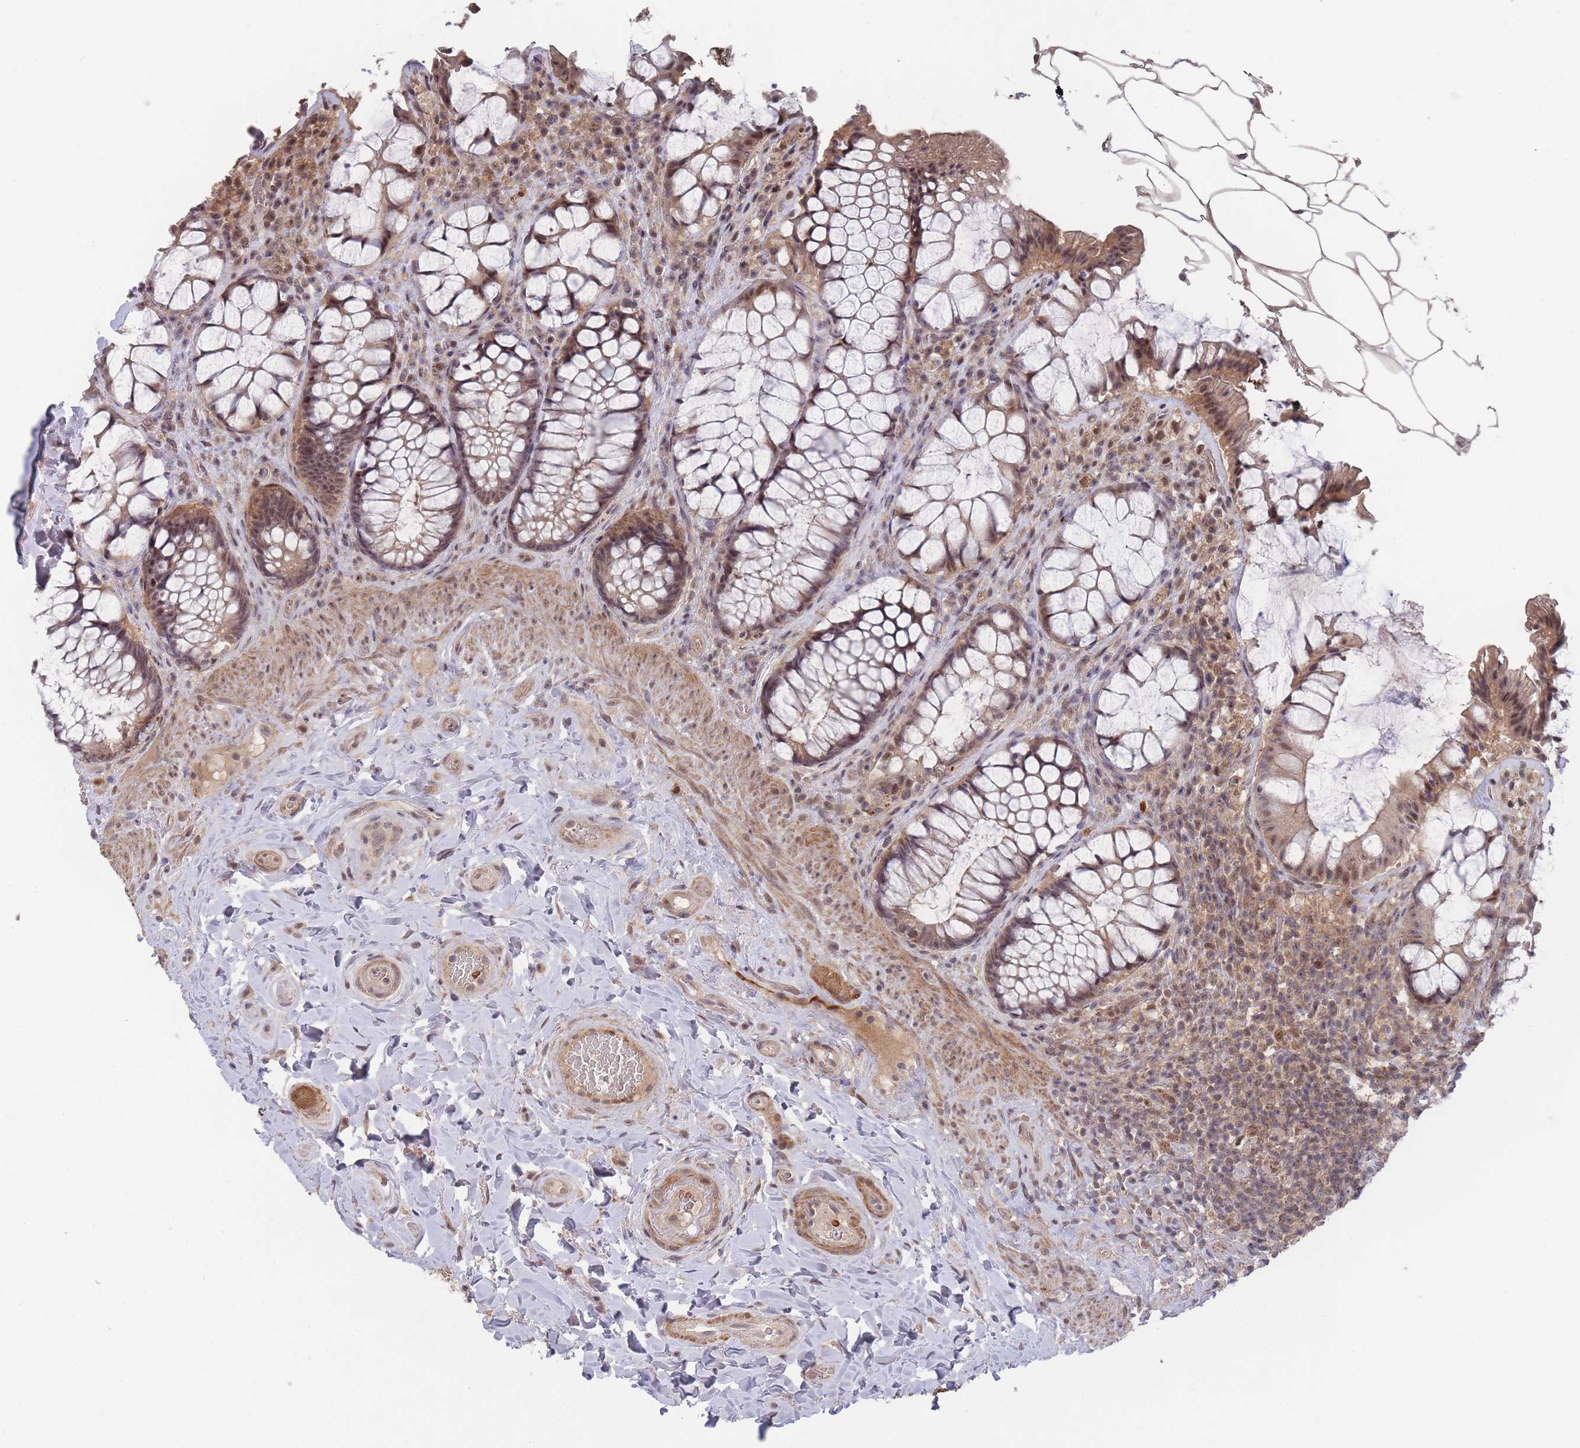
{"staining": {"intensity": "moderate", "quantity": "25%-75%", "location": "cytoplasmic/membranous,nuclear"}, "tissue": "rectum", "cell_type": "Glandular cells", "image_type": "normal", "snomed": [{"axis": "morphology", "description": "Normal tissue, NOS"}, {"axis": "topography", "description": "Rectum"}], "caption": "Human rectum stained for a protein (brown) displays moderate cytoplasmic/membranous,nuclear positive positivity in about 25%-75% of glandular cells.", "gene": "SF3B1", "patient": {"sex": "female", "age": 58}}